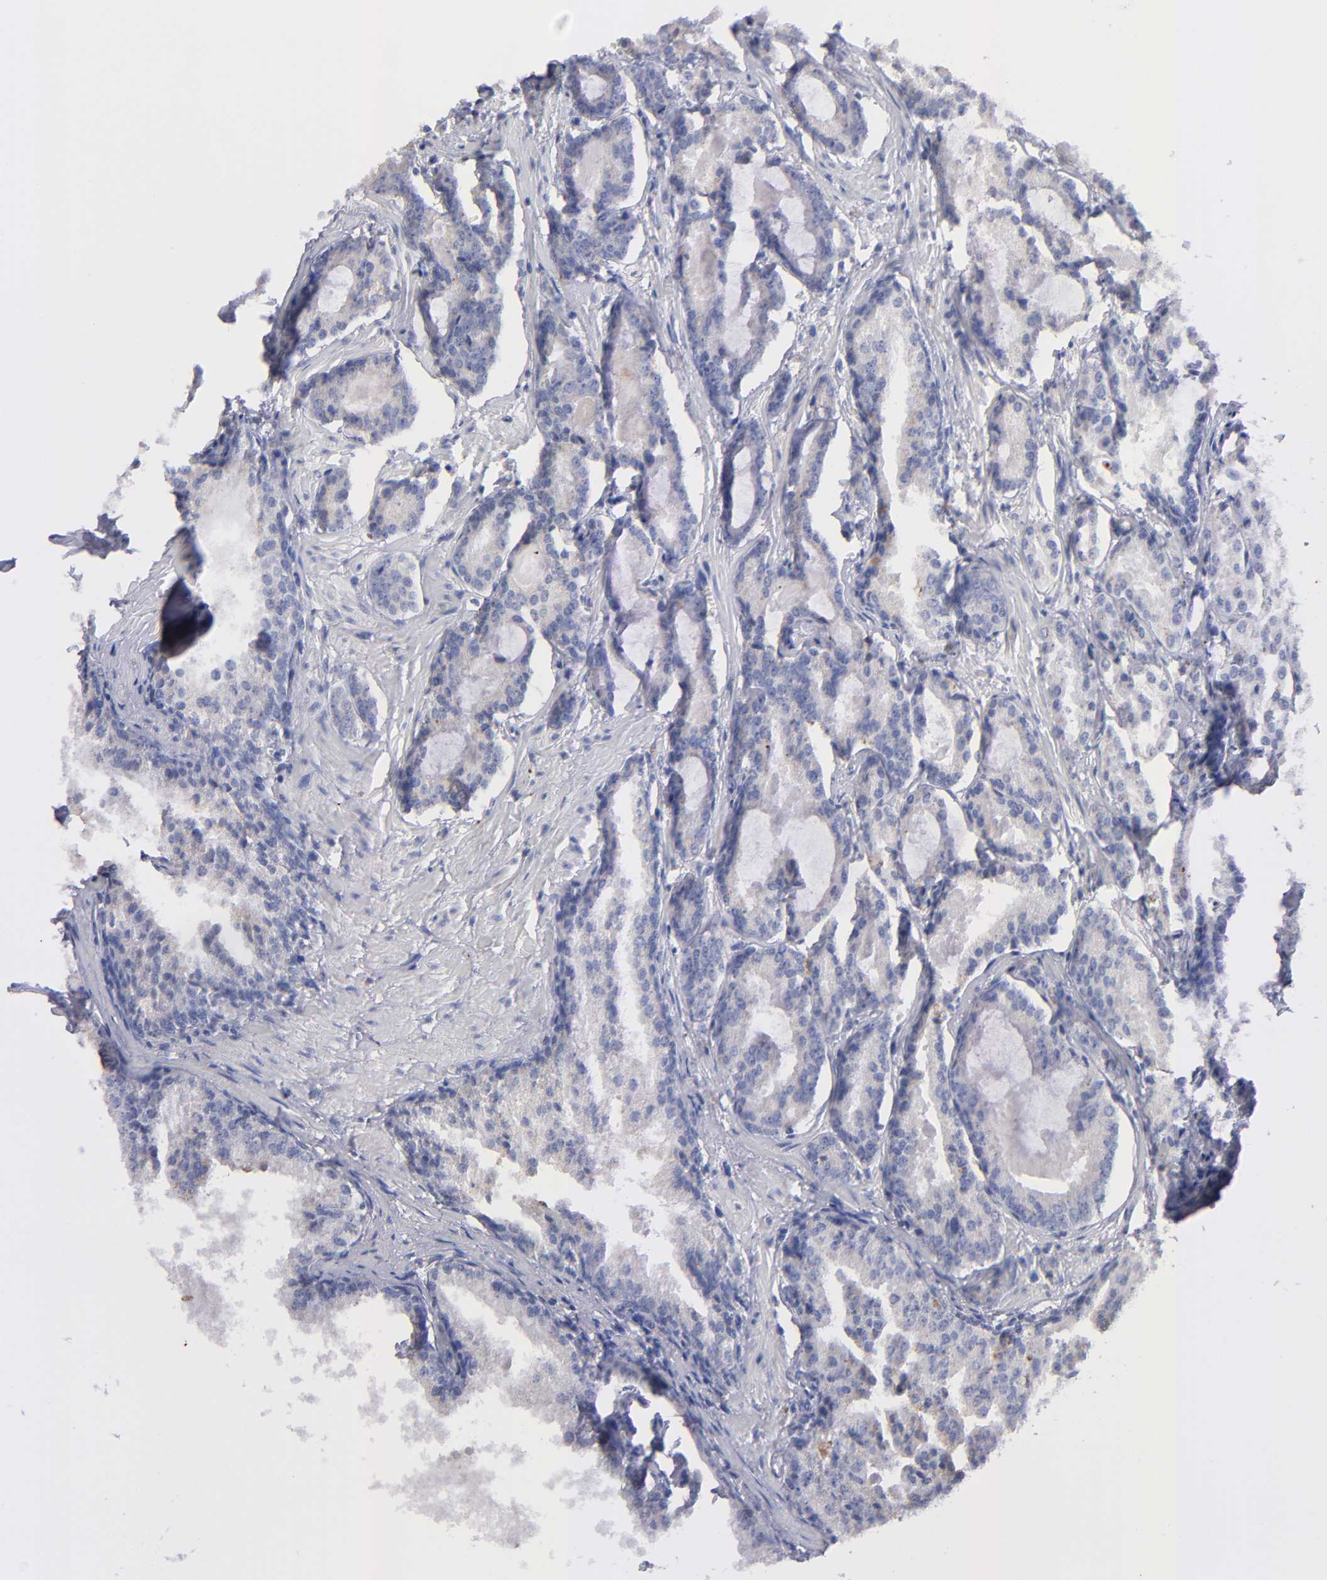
{"staining": {"intensity": "weak", "quantity": "25%-75%", "location": "cytoplasmic/membranous"}, "tissue": "prostate cancer", "cell_type": "Tumor cells", "image_type": "cancer", "snomed": [{"axis": "morphology", "description": "Adenocarcinoma, Medium grade"}, {"axis": "topography", "description": "Prostate"}], "caption": "Protein analysis of medium-grade adenocarcinoma (prostate) tissue demonstrates weak cytoplasmic/membranous positivity in approximately 25%-75% of tumor cells. The staining was performed using DAB to visualize the protein expression in brown, while the nuclei were stained in blue with hematoxylin (Magnification: 20x).", "gene": "MFGE8", "patient": {"sex": "male", "age": 64}}